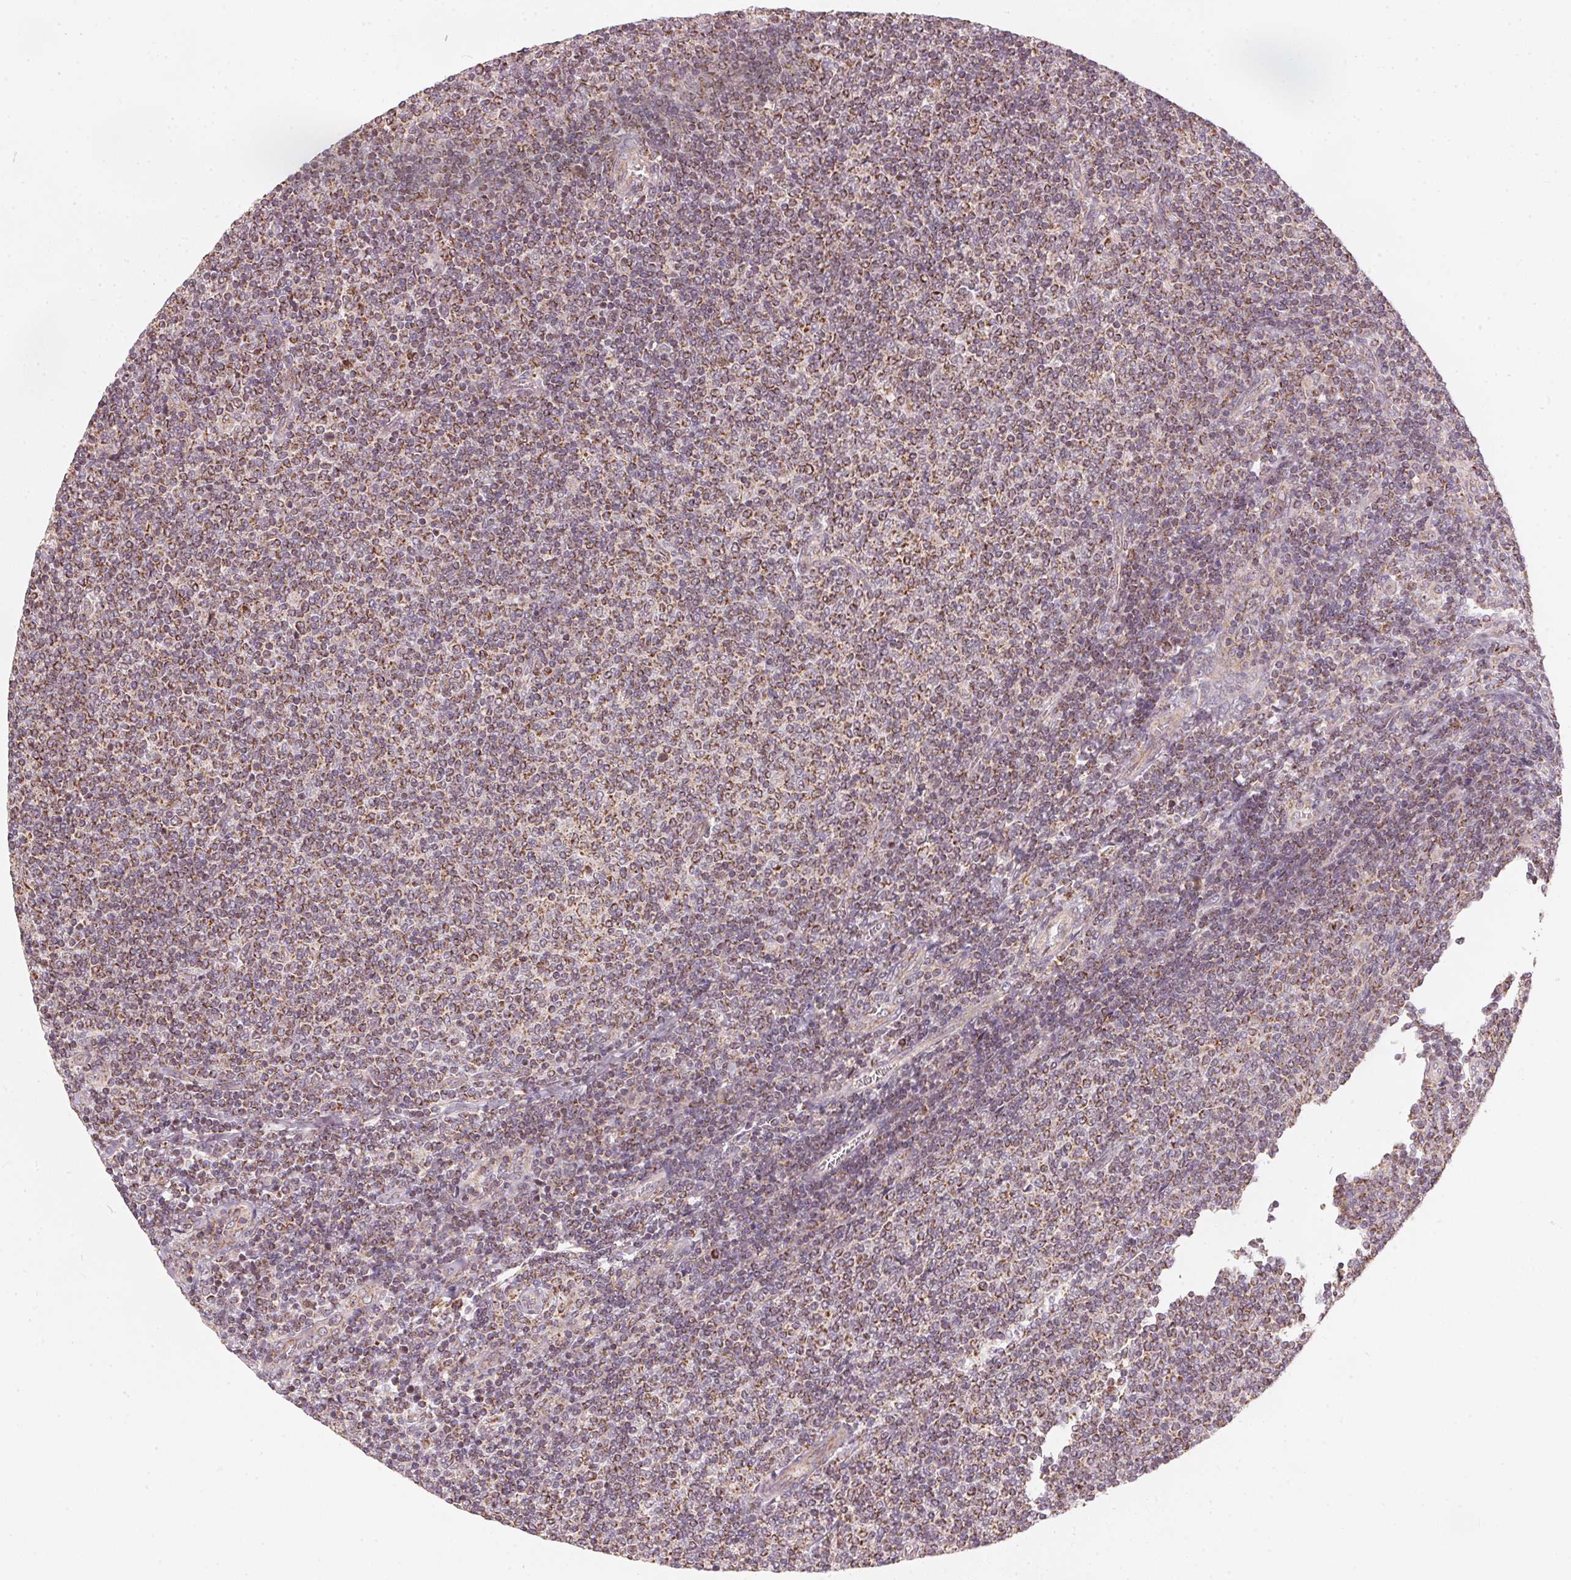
{"staining": {"intensity": "moderate", "quantity": ">75%", "location": "cytoplasmic/membranous"}, "tissue": "lymphoma", "cell_type": "Tumor cells", "image_type": "cancer", "snomed": [{"axis": "morphology", "description": "Malignant lymphoma, non-Hodgkin's type, Low grade"}, {"axis": "topography", "description": "Lymph node"}], "caption": "The image shows staining of lymphoma, revealing moderate cytoplasmic/membranous protein expression (brown color) within tumor cells.", "gene": "MATCAP1", "patient": {"sex": "male", "age": 52}}